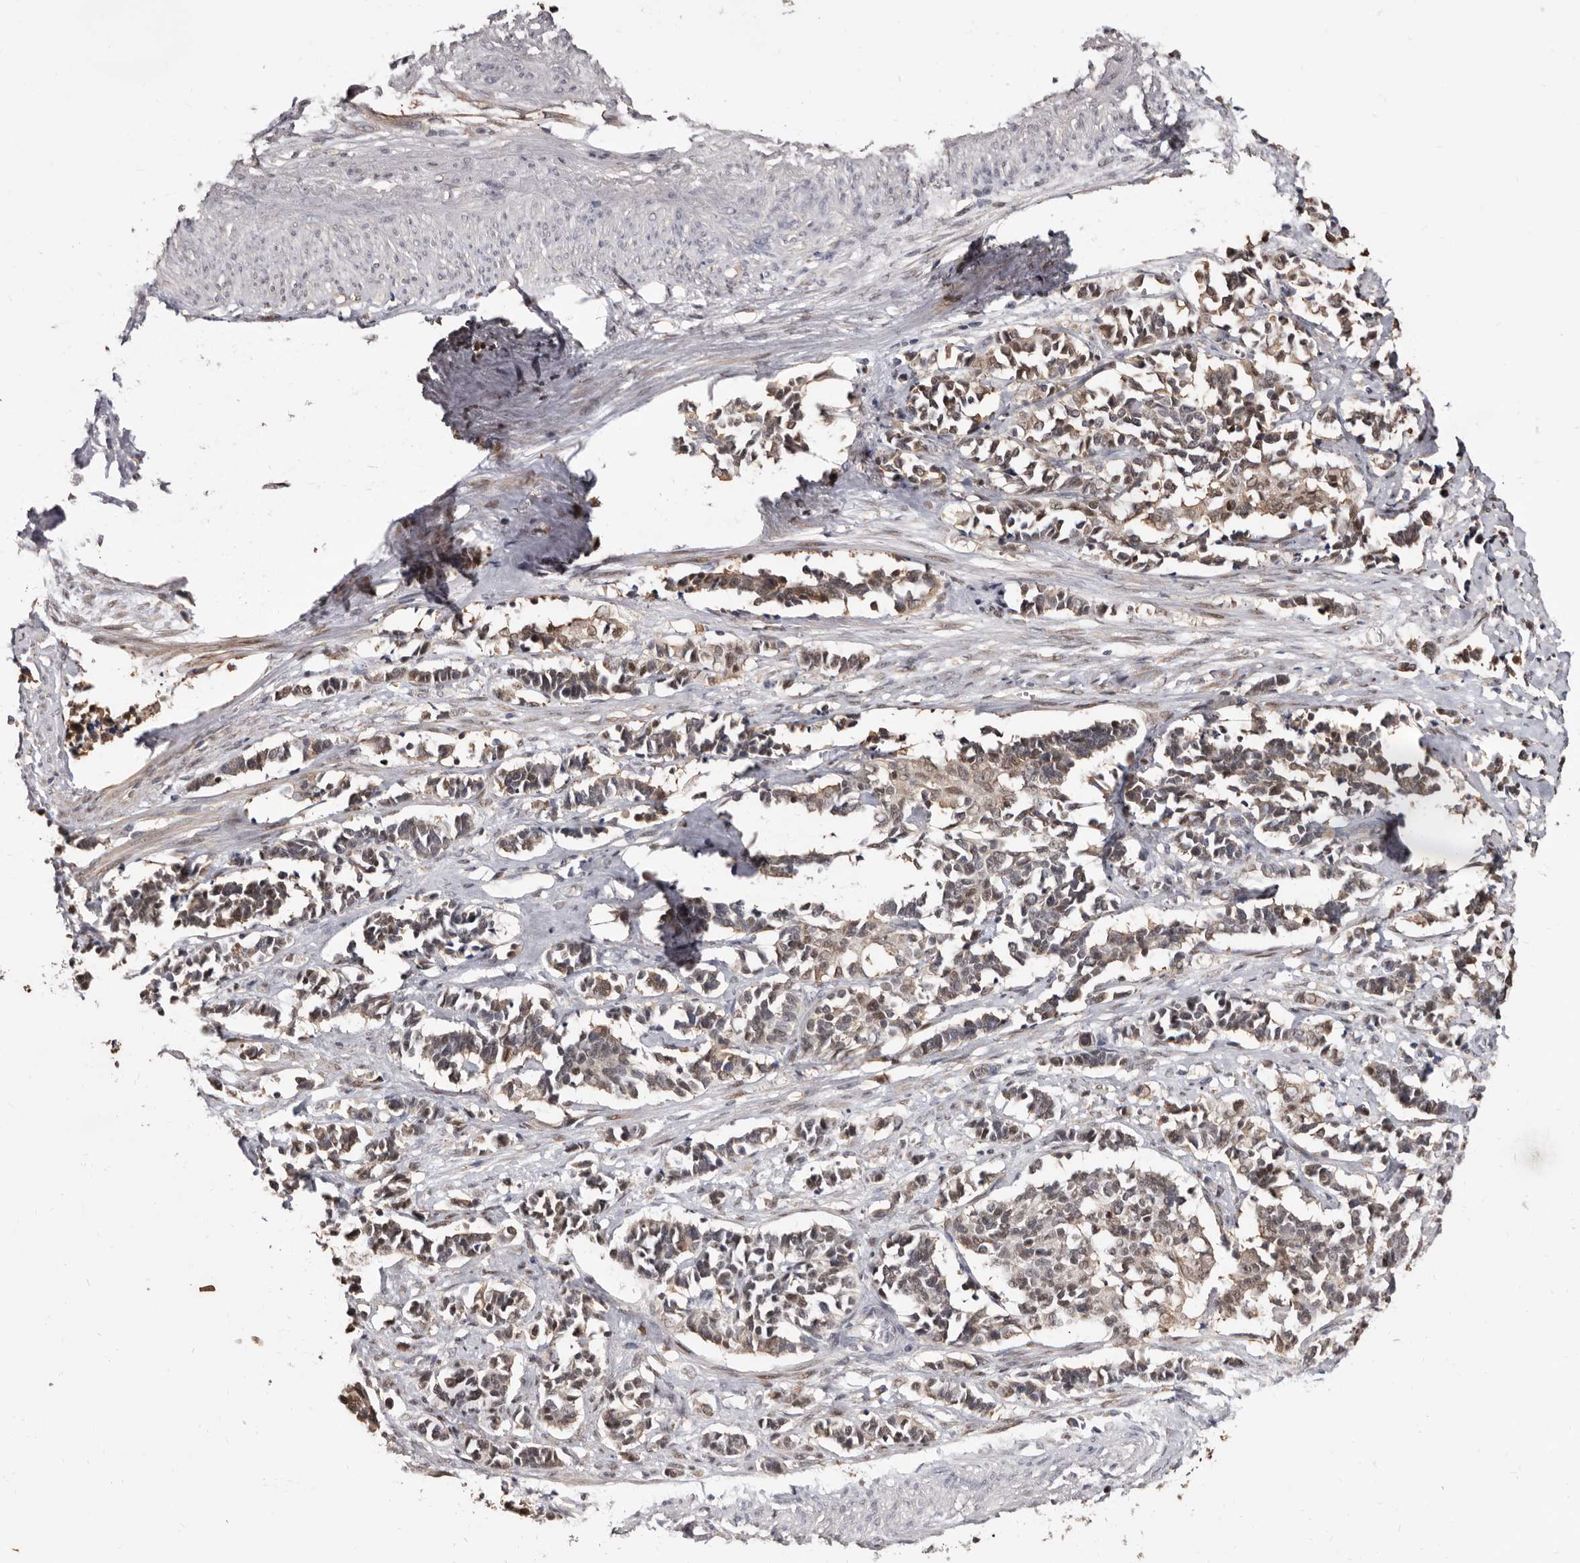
{"staining": {"intensity": "weak", "quantity": "25%-75%", "location": "cytoplasmic/membranous"}, "tissue": "cervical cancer", "cell_type": "Tumor cells", "image_type": "cancer", "snomed": [{"axis": "morphology", "description": "Normal tissue, NOS"}, {"axis": "morphology", "description": "Squamous cell carcinoma, NOS"}, {"axis": "topography", "description": "Cervix"}], "caption": "The immunohistochemical stain shows weak cytoplasmic/membranous staining in tumor cells of cervical squamous cell carcinoma tissue.", "gene": "KHDRBS2", "patient": {"sex": "female", "age": 35}}